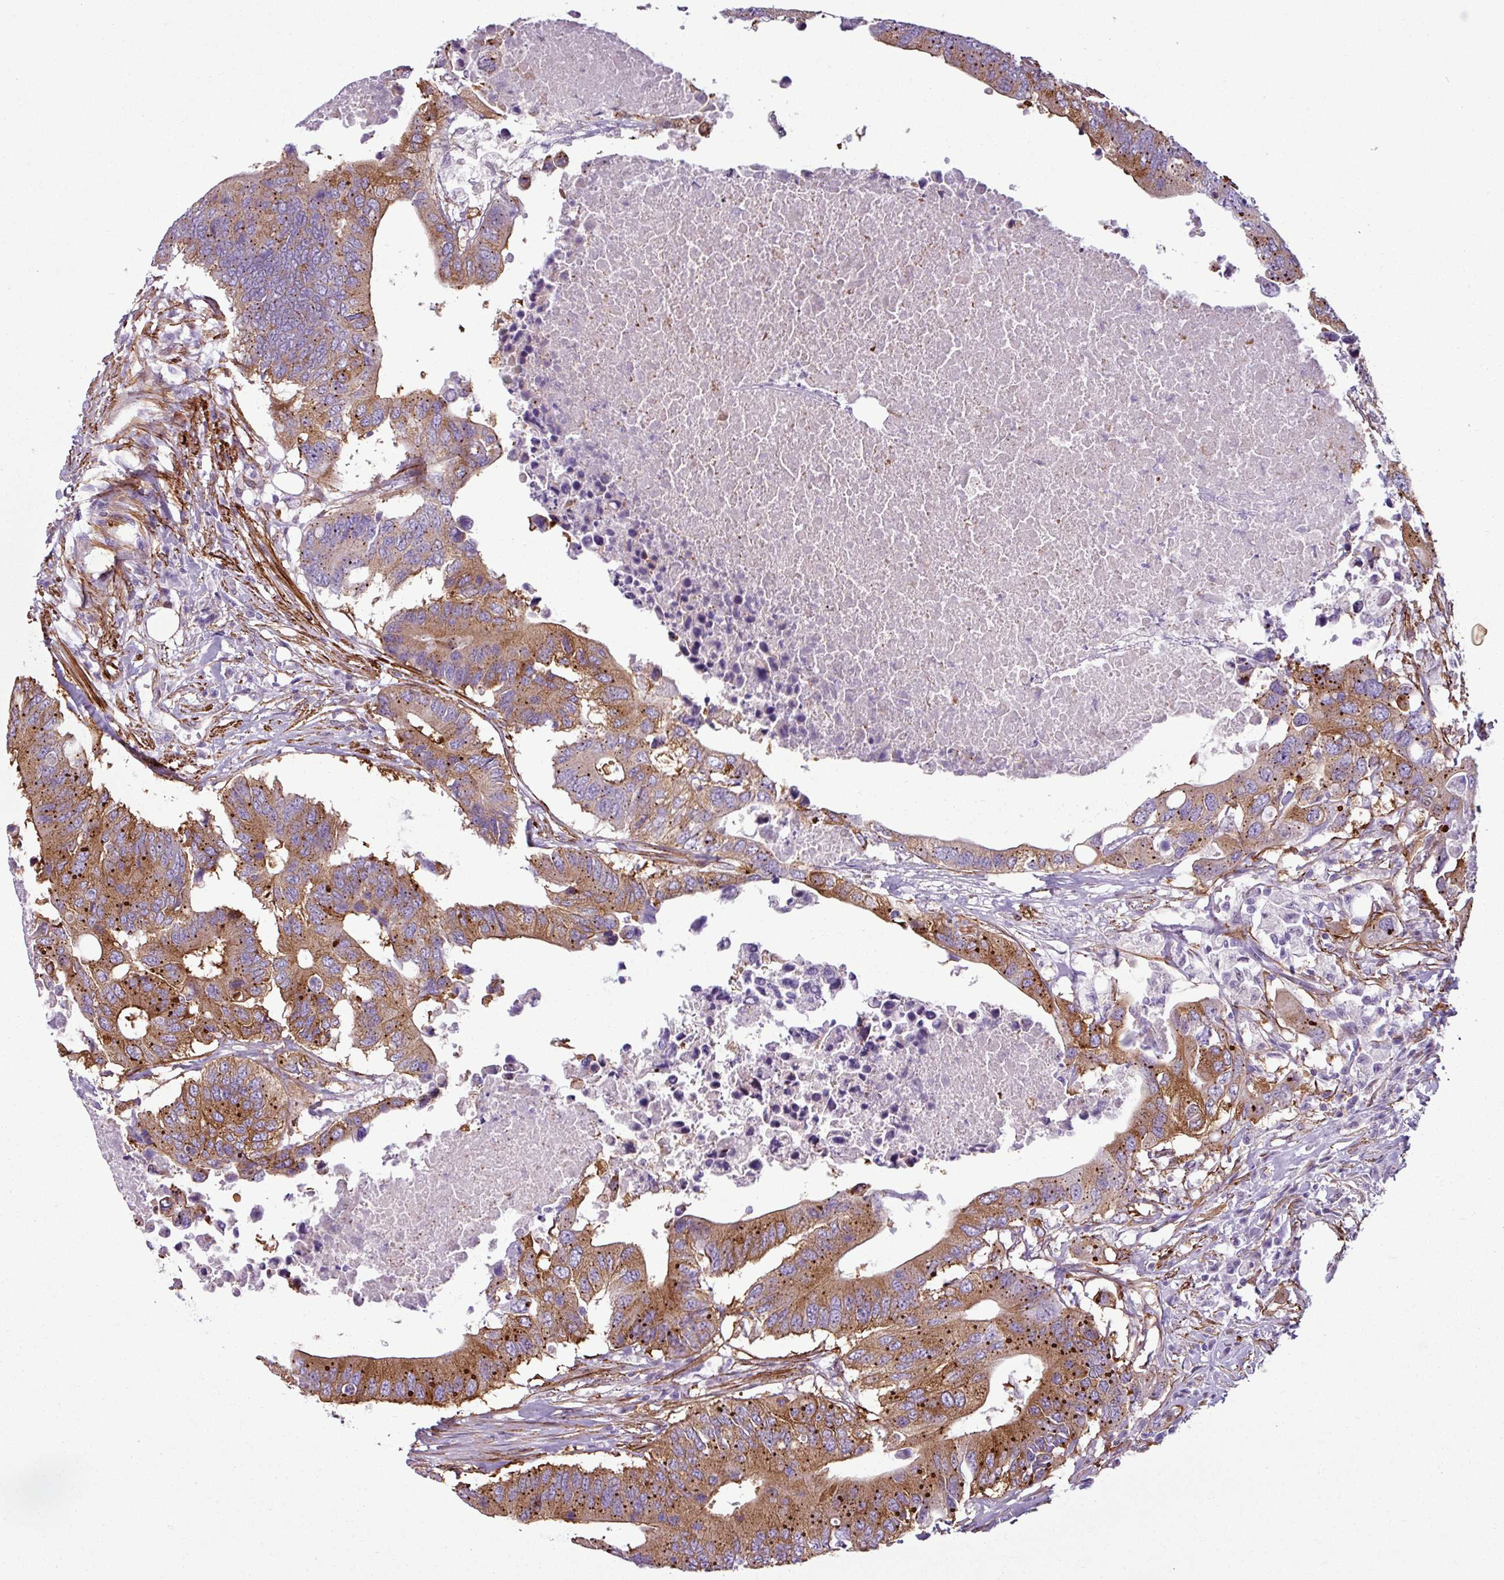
{"staining": {"intensity": "moderate", "quantity": ">75%", "location": "cytoplasmic/membranous"}, "tissue": "colorectal cancer", "cell_type": "Tumor cells", "image_type": "cancer", "snomed": [{"axis": "morphology", "description": "Adenocarcinoma, NOS"}, {"axis": "topography", "description": "Colon"}], "caption": "Immunohistochemical staining of adenocarcinoma (colorectal) shows moderate cytoplasmic/membranous protein staining in about >75% of tumor cells. The staining is performed using DAB (3,3'-diaminobenzidine) brown chromogen to label protein expression. The nuclei are counter-stained blue using hematoxylin.", "gene": "ATP10A", "patient": {"sex": "male", "age": 71}}